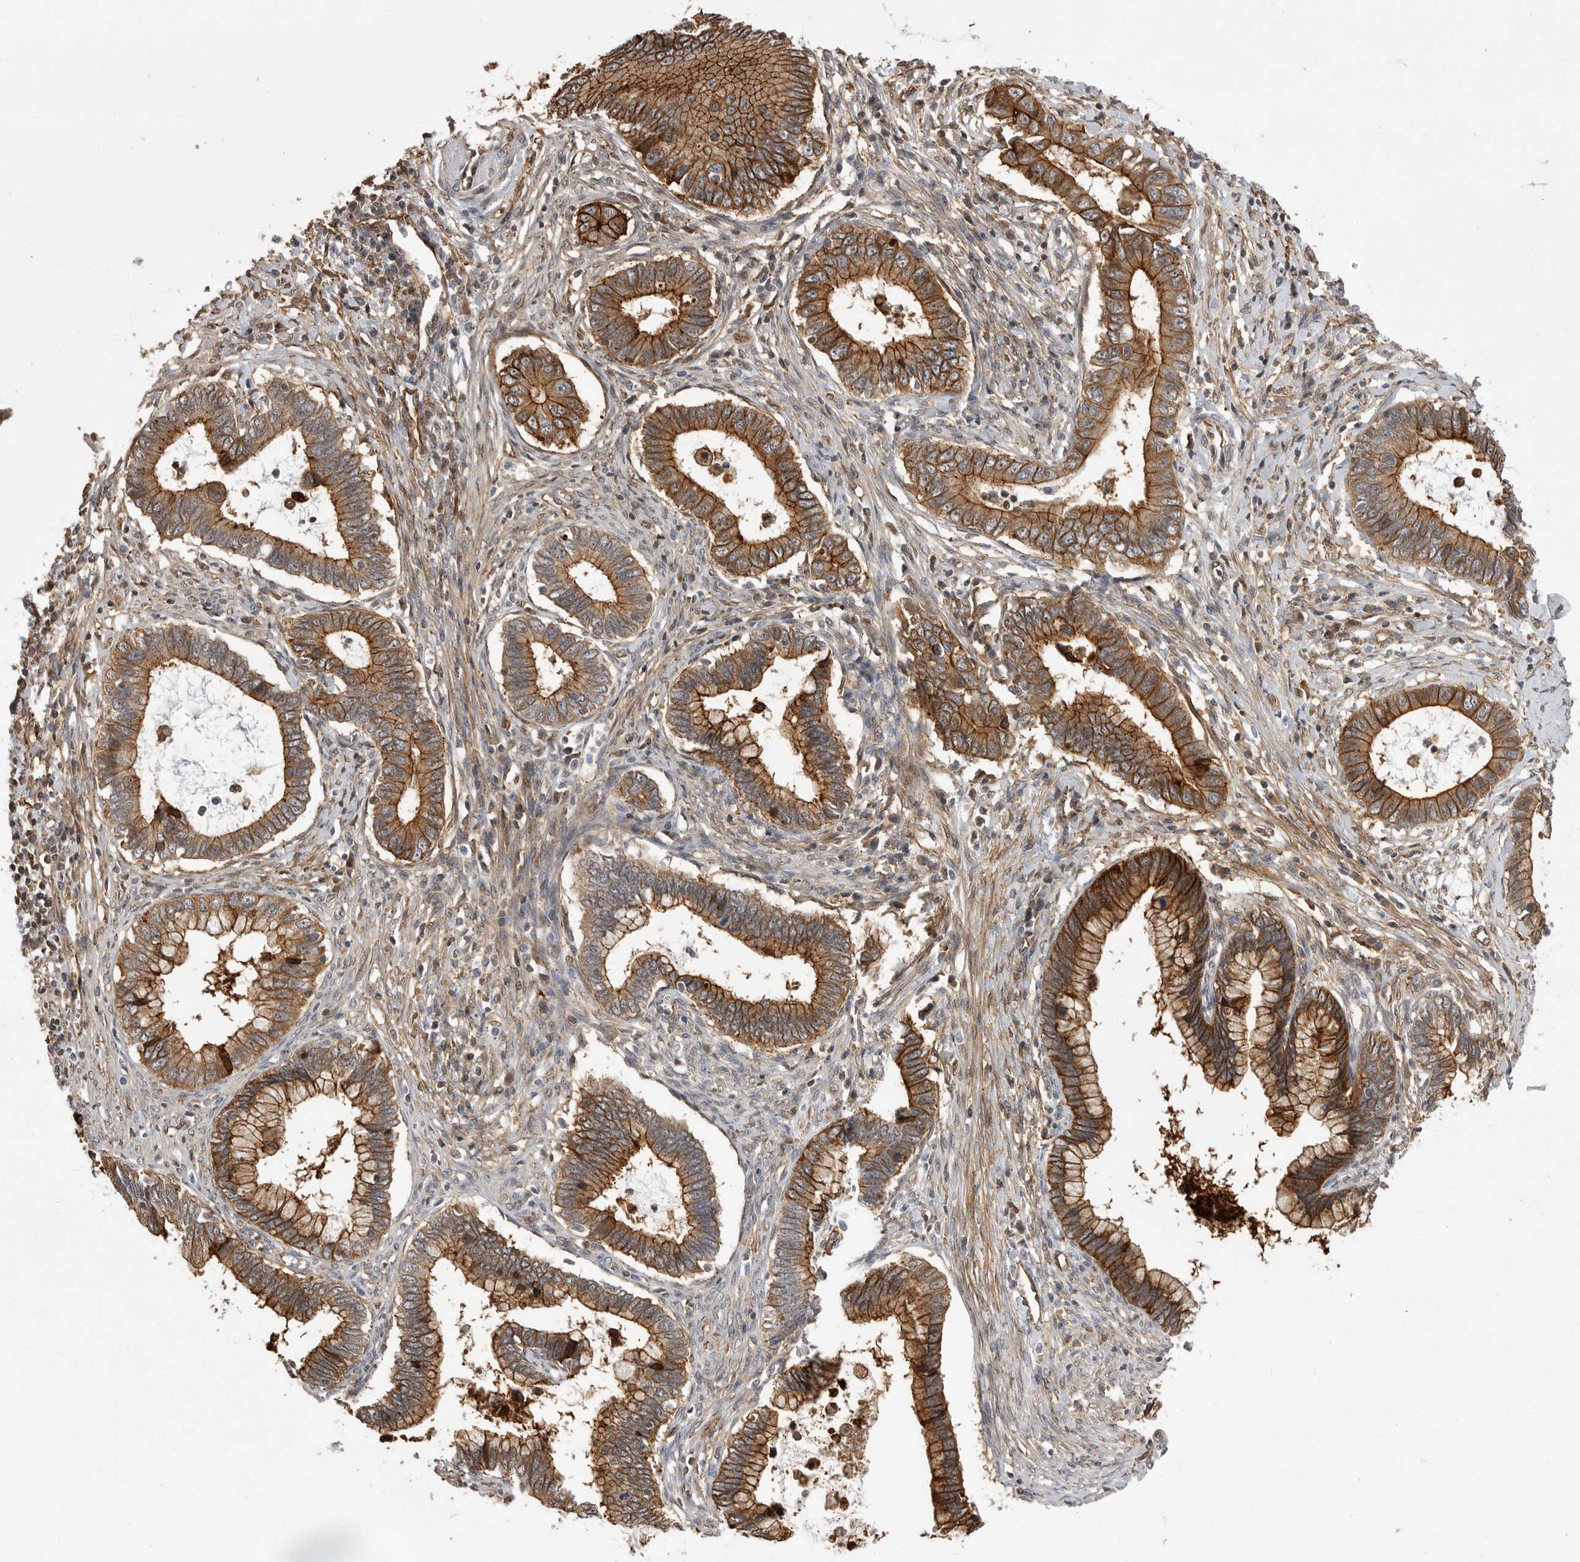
{"staining": {"intensity": "strong", "quantity": ">75%", "location": "cytoplasmic/membranous"}, "tissue": "cervical cancer", "cell_type": "Tumor cells", "image_type": "cancer", "snomed": [{"axis": "morphology", "description": "Adenocarcinoma, NOS"}, {"axis": "topography", "description": "Cervix"}], "caption": "Protein expression analysis of cervical cancer exhibits strong cytoplasmic/membranous positivity in approximately >75% of tumor cells.", "gene": "NECTIN1", "patient": {"sex": "female", "age": 44}}